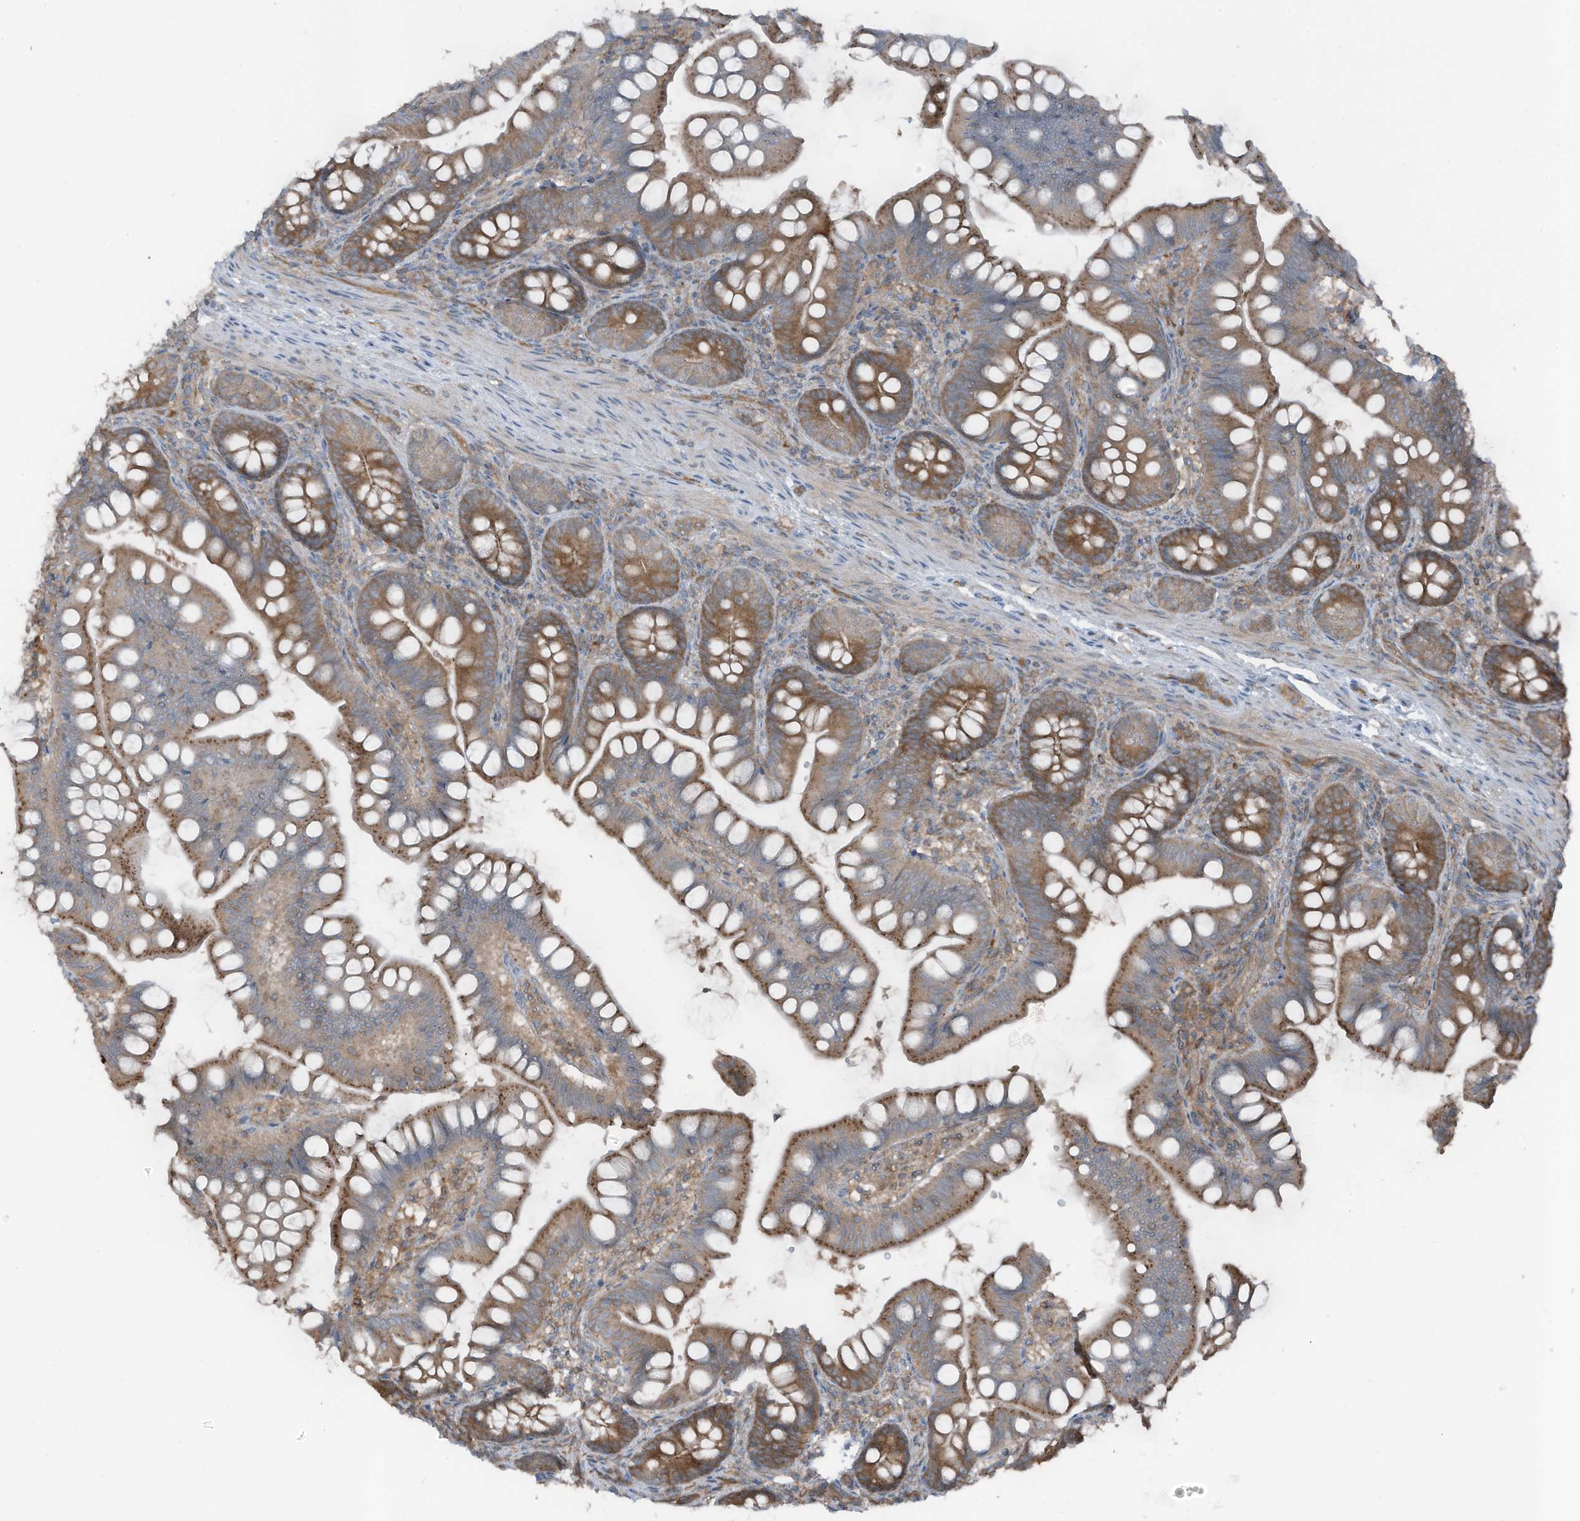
{"staining": {"intensity": "moderate", "quantity": ">75%", "location": "cytoplasmic/membranous"}, "tissue": "small intestine", "cell_type": "Glandular cells", "image_type": "normal", "snomed": [{"axis": "morphology", "description": "Normal tissue, NOS"}, {"axis": "topography", "description": "Small intestine"}], "caption": "High-magnification brightfield microscopy of normal small intestine stained with DAB (brown) and counterstained with hematoxylin (blue). glandular cells exhibit moderate cytoplasmic/membranous positivity is present in about>75% of cells.", "gene": "TXNDC9", "patient": {"sex": "male", "age": 7}}